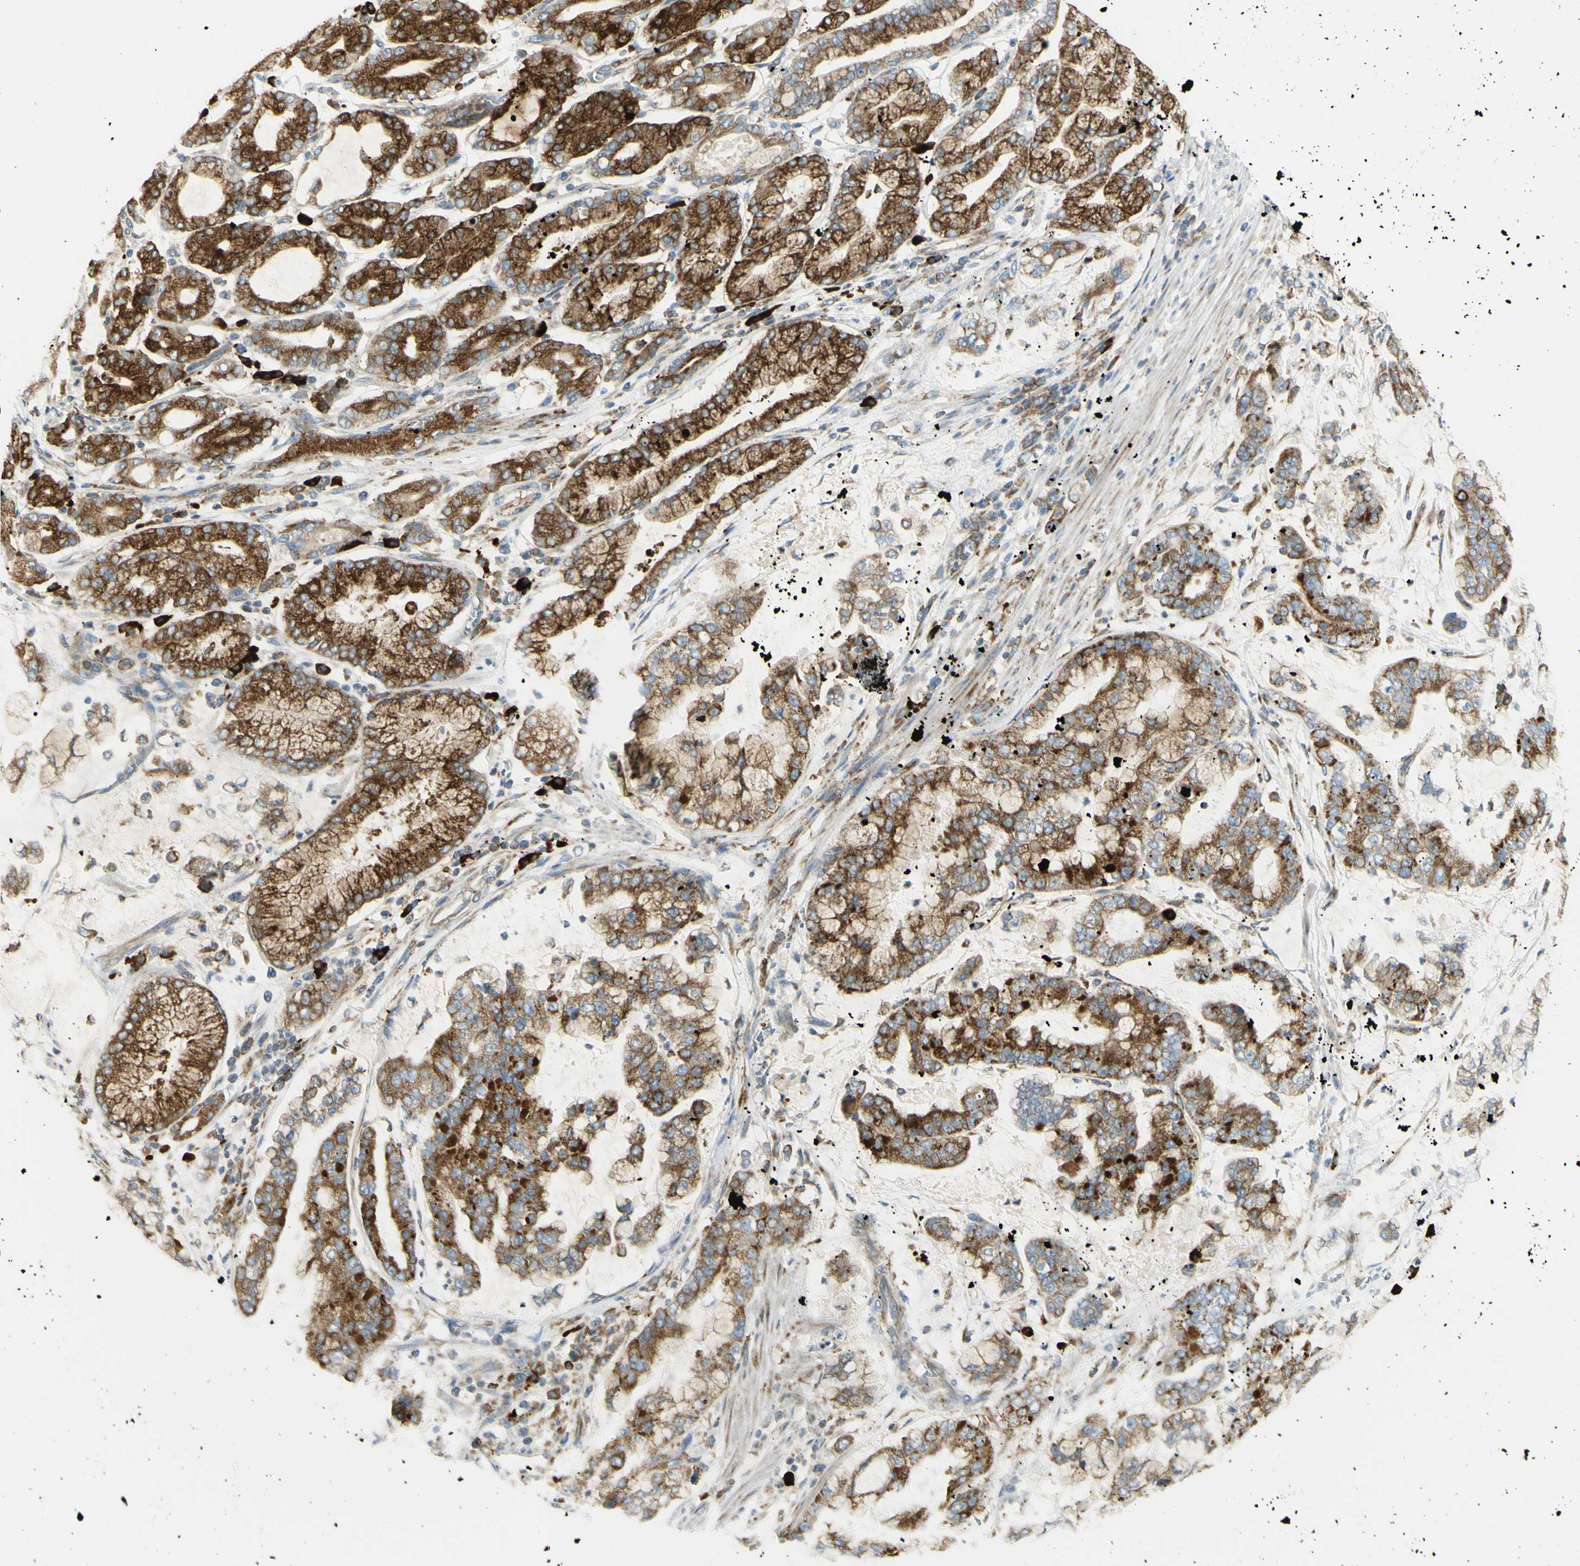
{"staining": {"intensity": "strong", "quantity": ">75%", "location": "cytoplasmic/membranous"}, "tissue": "stomach cancer", "cell_type": "Tumor cells", "image_type": "cancer", "snomed": [{"axis": "morphology", "description": "Normal tissue, NOS"}, {"axis": "morphology", "description": "Adenocarcinoma, NOS"}, {"axis": "topography", "description": "Stomach, upper"}, {"axis": "topography", "description": "Stomach"}], "caption": "Tumor cells show high levels of strong cytoplasmic/membranous staining in about >75% of cells in human stomach cancer (adenocarcinoma).", "gene": "MANF", "patient": {"sex": "male", "age": 76}}